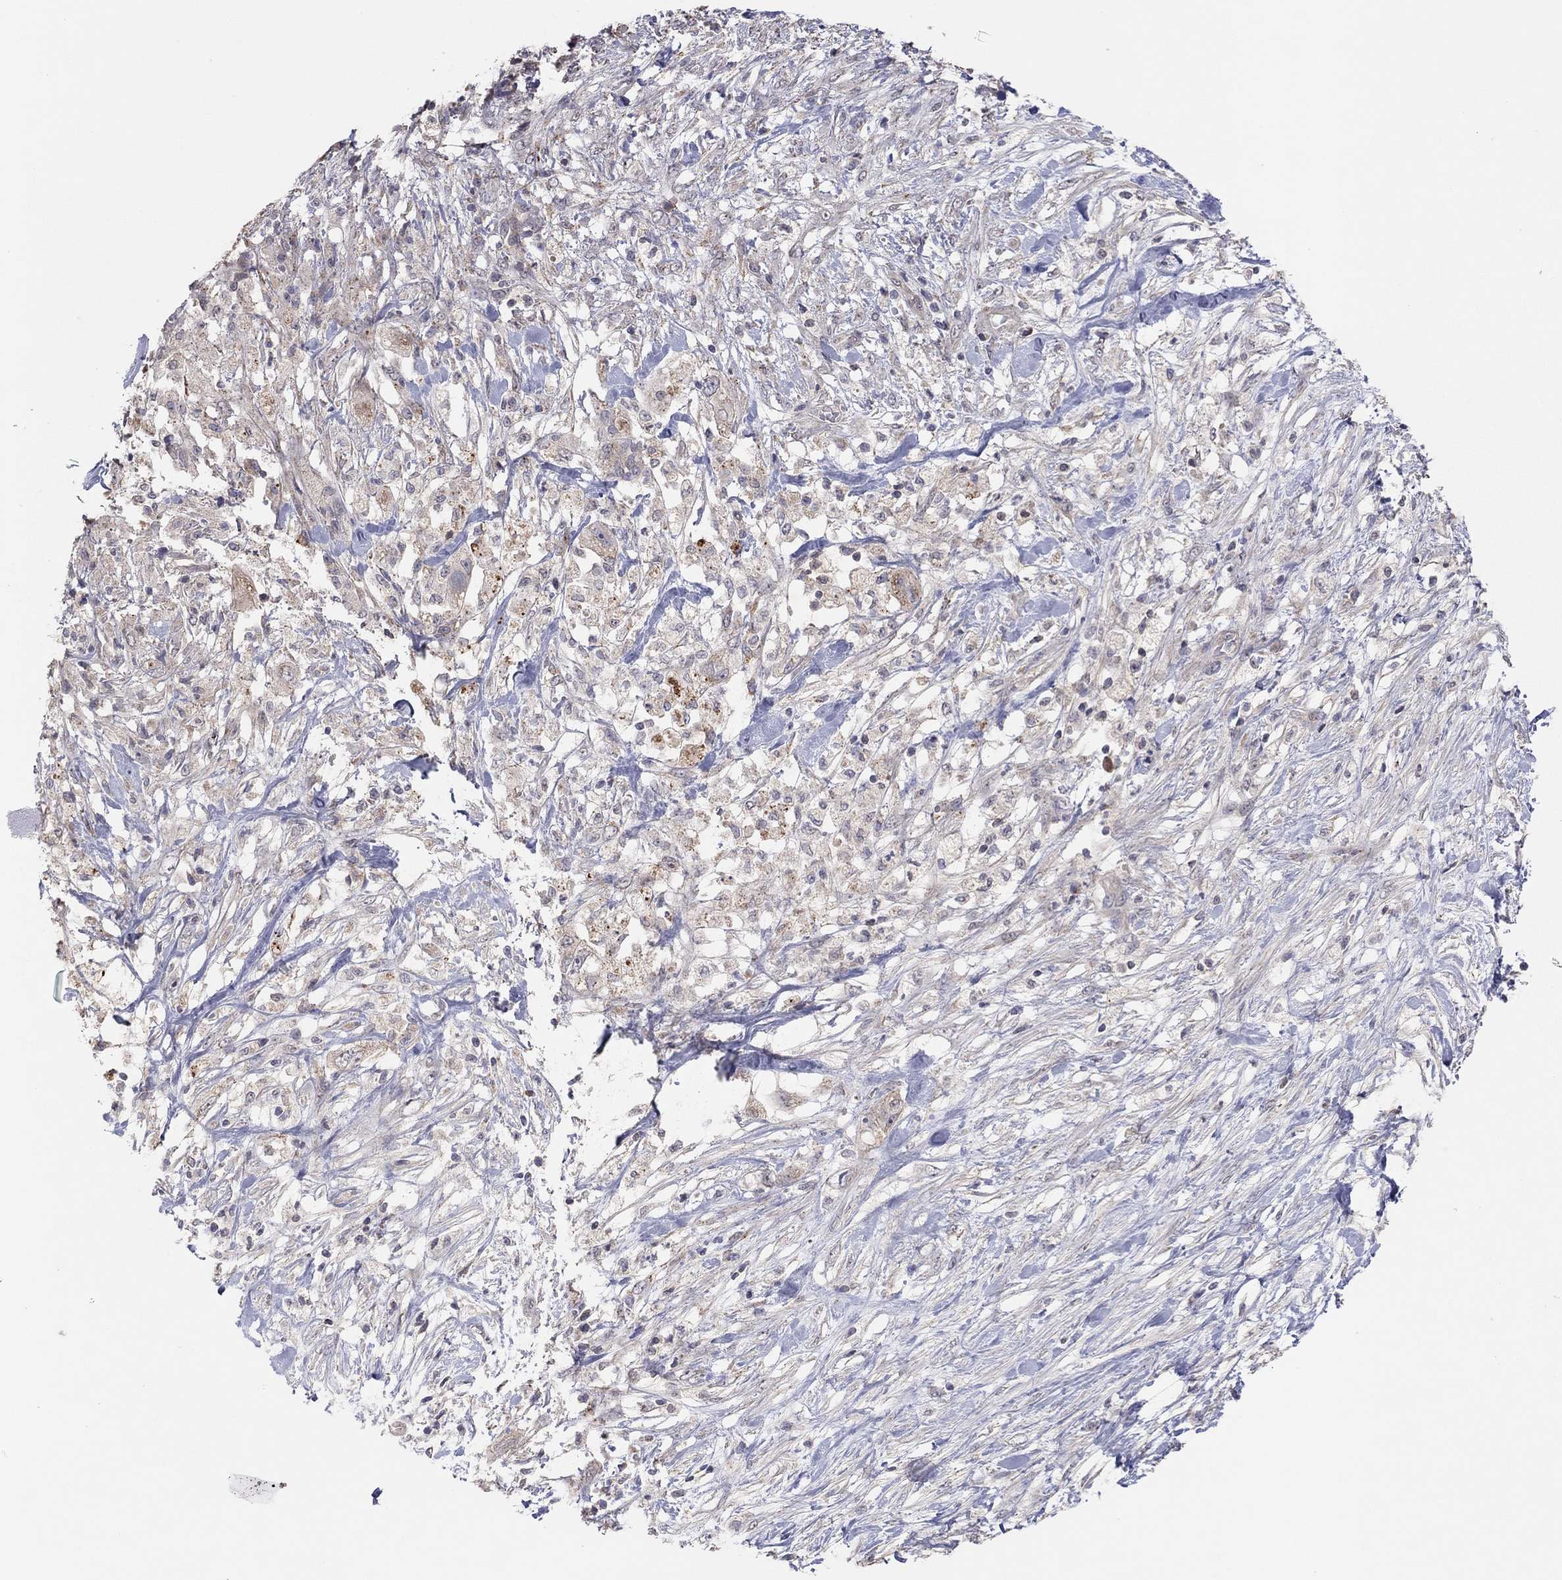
{"staining": {"intensity": "weak", "quantity": "25%-75%", "location": "cytoplasmic/membranous"}, "tissue": "pancreatic cancer", "cell_type": "Tumor cells", "image_type": "cancer", "snomed": [{"axis": "morphology", "description": "Adenocarcinoma, NOS"}, {"axis": "topography", "description": "Pancreas"}], "caption": "About 25%-75% of tumor cells in pancreatic cancer demonstrate weak cytoplasmic/membranous protein expression as visualized by brown immunohistochemical staining.", "gene": "CRACDL", "patient": {"sex": "female", "age": 72}}